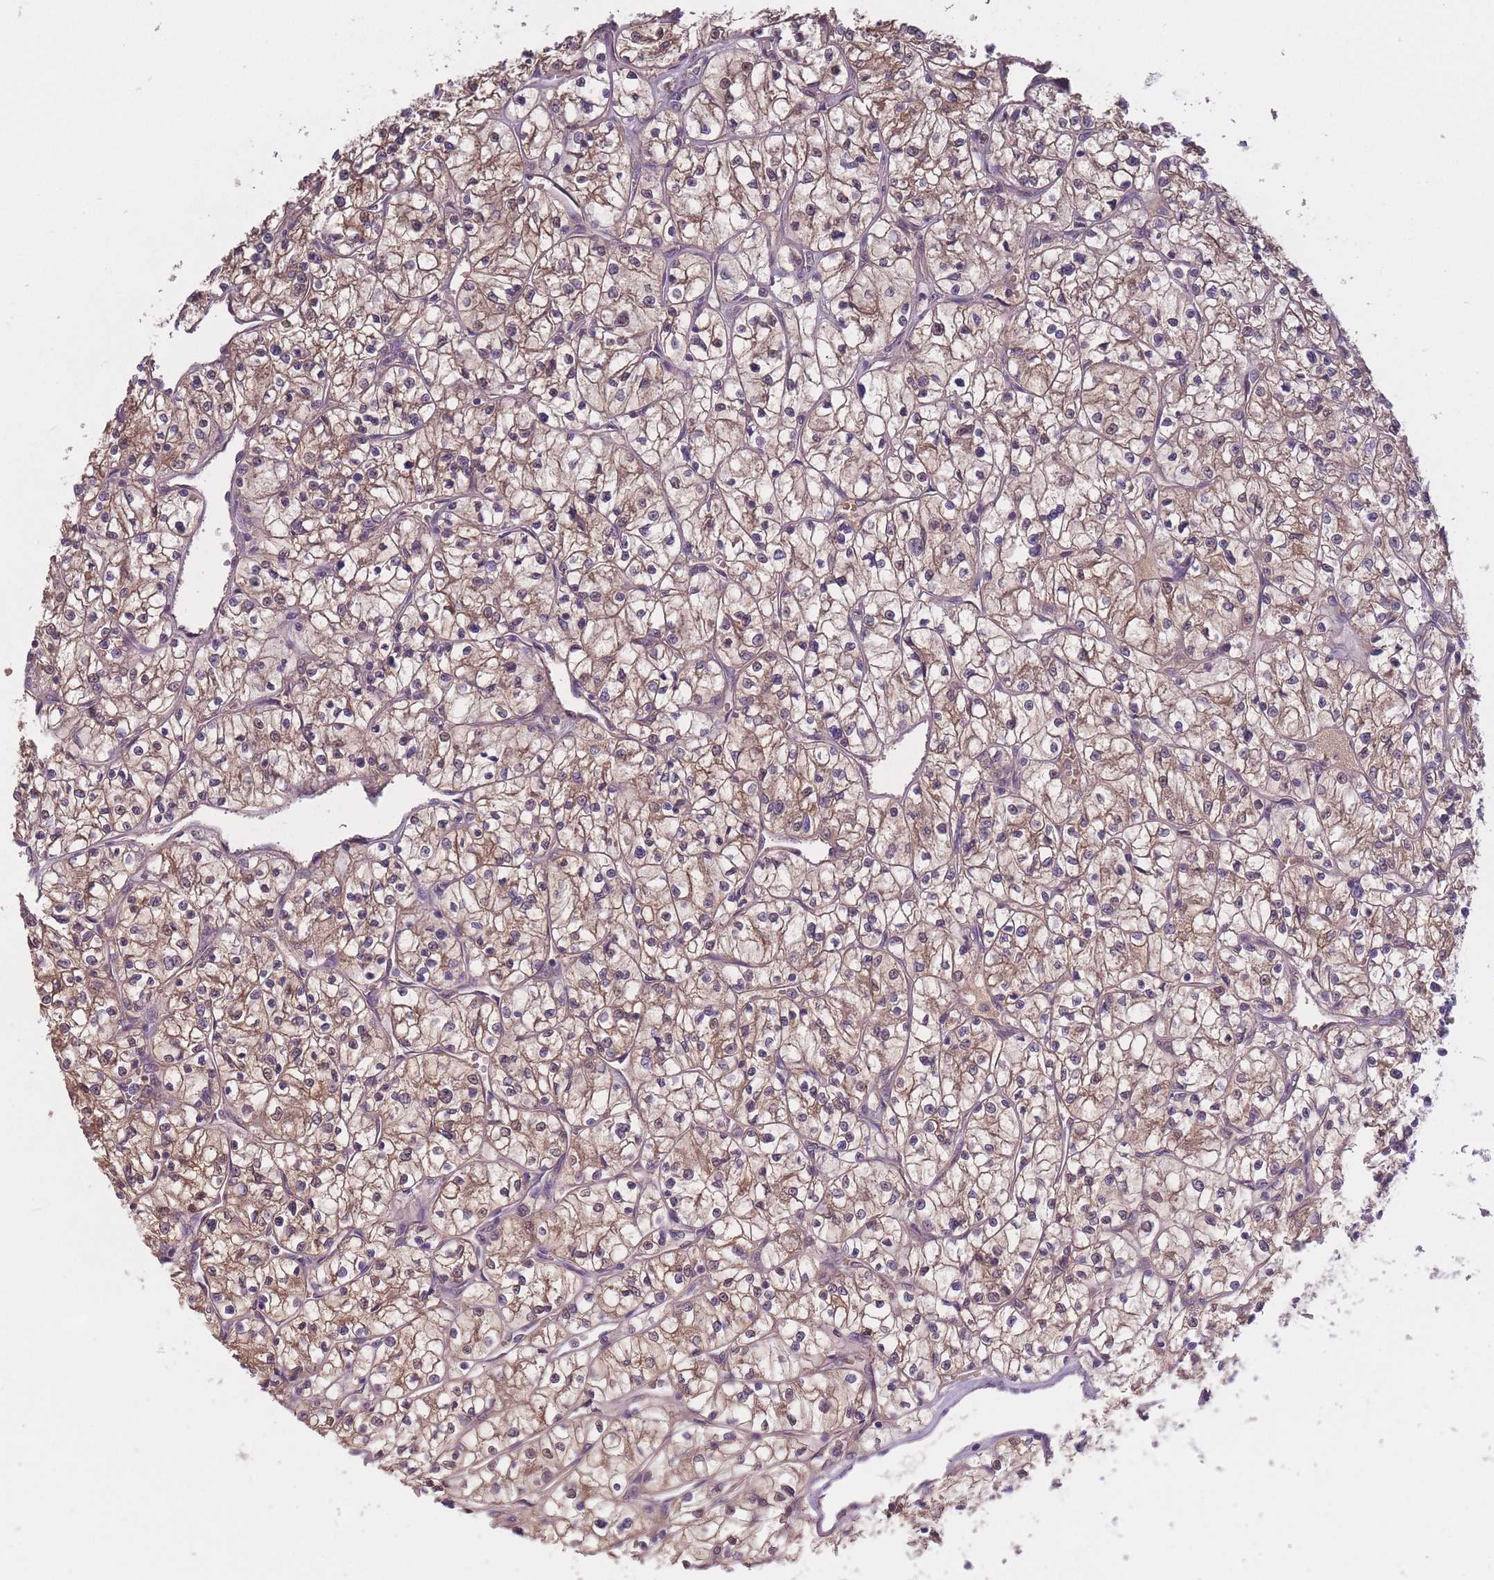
{"staining": {"intensity": "weak", "quantity": ">75%", "location": "cytoplasmic/membranous"}, "tissue": "renal cancer", "cell_type": "Tumor cells", "image_type": "cancer", "snomed": [{"axis": "morphology", "description": "Adenocarcinoma, NOS"}, {"axis": "topography", "description": "Kidney"}], "caption": "Immunohistochemical staining of human renal cancer (adenocarcinoma) shows low levels of weak cytoplasmic/membranous protein staining in about >75% of tumor cells.", "gene": "KIAA1755", "patient": {"sex": "female", "age": 64}}